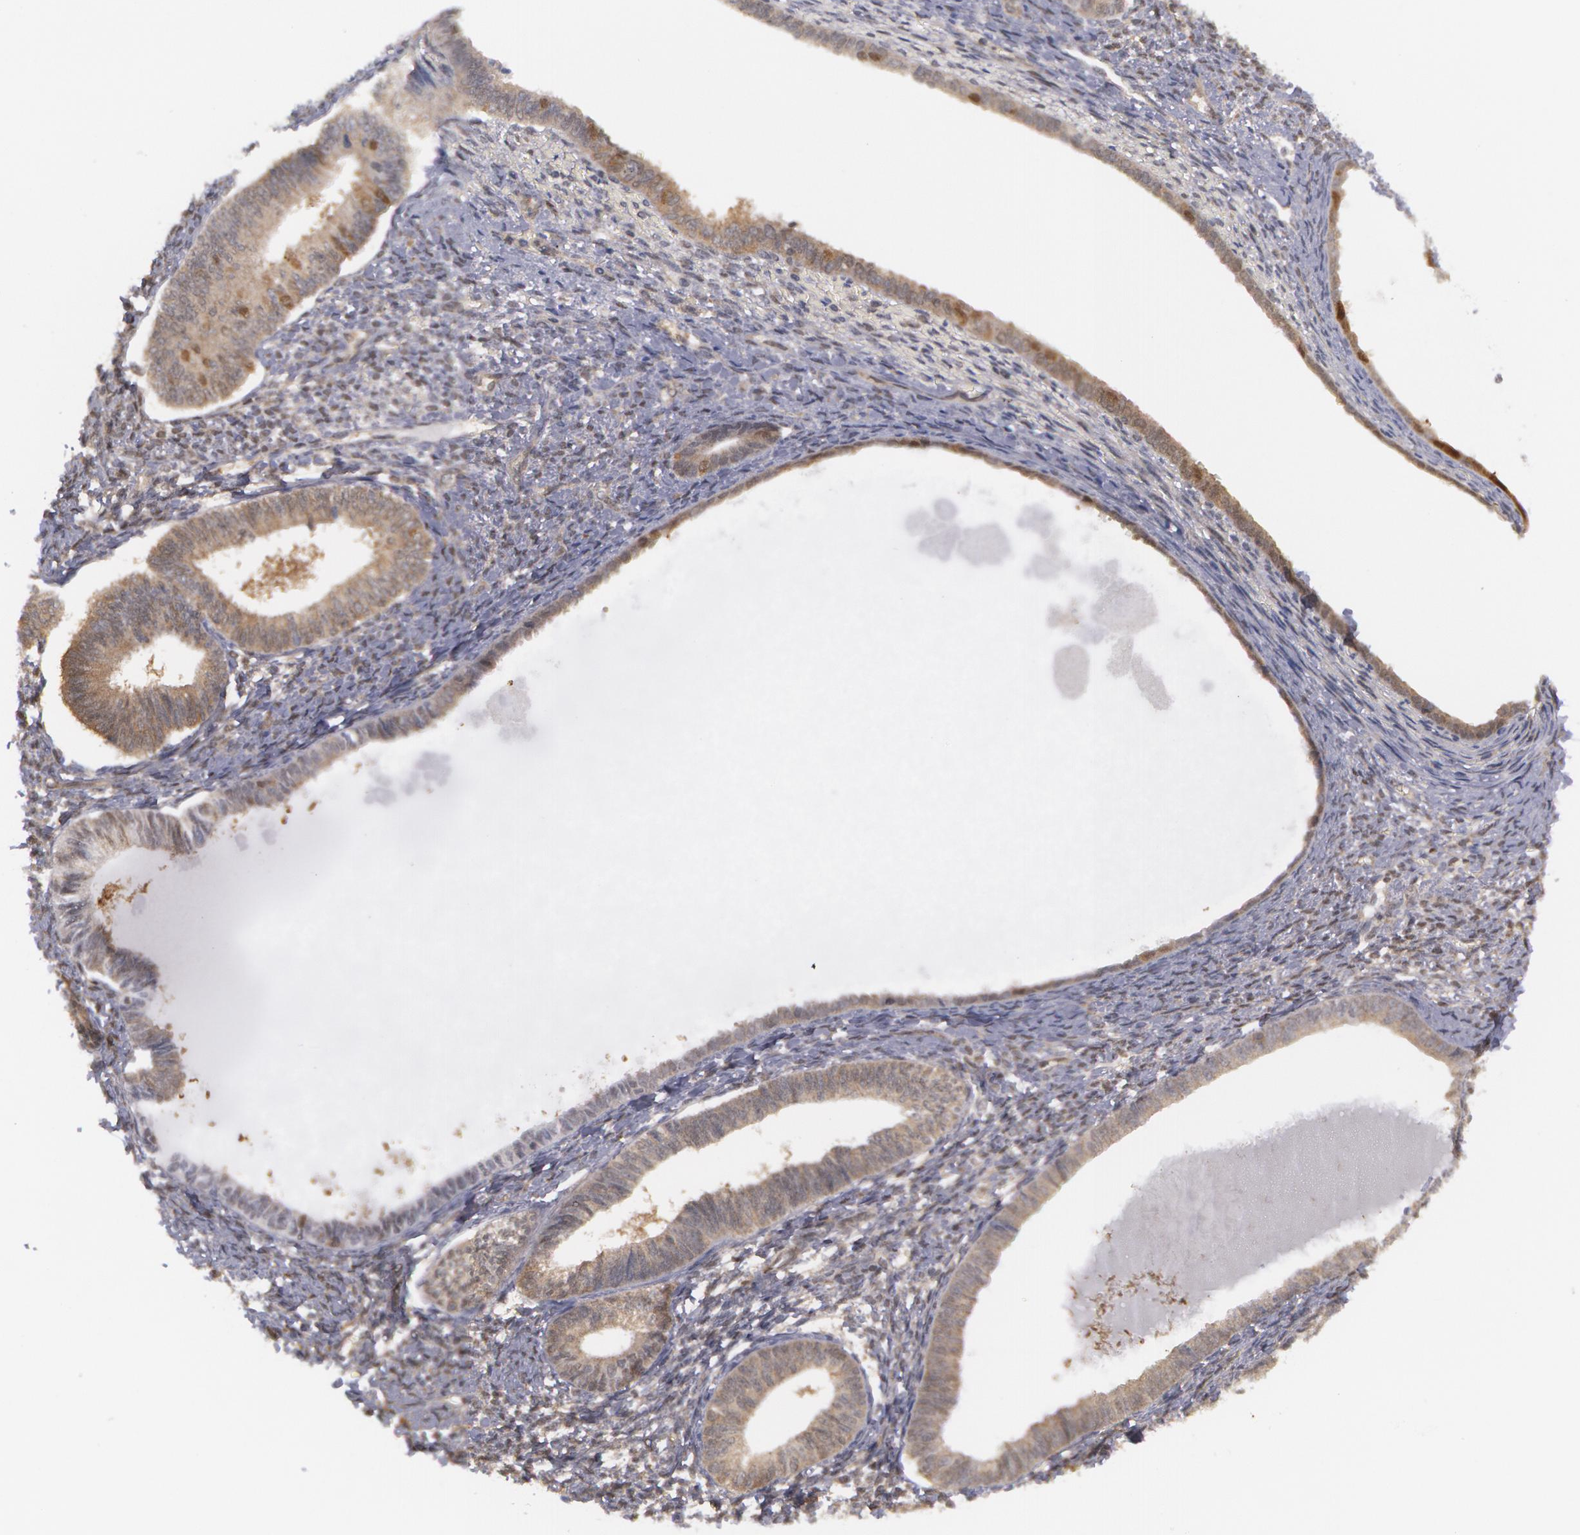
{"staining": {"intensity": "negative", "quantity": "none", "location": "none"}, "tissue": "endometrium", "cell_type": "Cells in endometrial stroma", "image_type": "normal", "snomed": [{"axis": "morphology", "description": "Normal tissue, NOS"}, {"axis": "topography", "description": "Endometrium"}], "caption": "This is an immunohistochemistry (IHC) image of normal endometrium. There is no staining in cells in endometrial stroma.", "gene": "TXNRD1", "patient": {"sex": "female", "age": 82}}